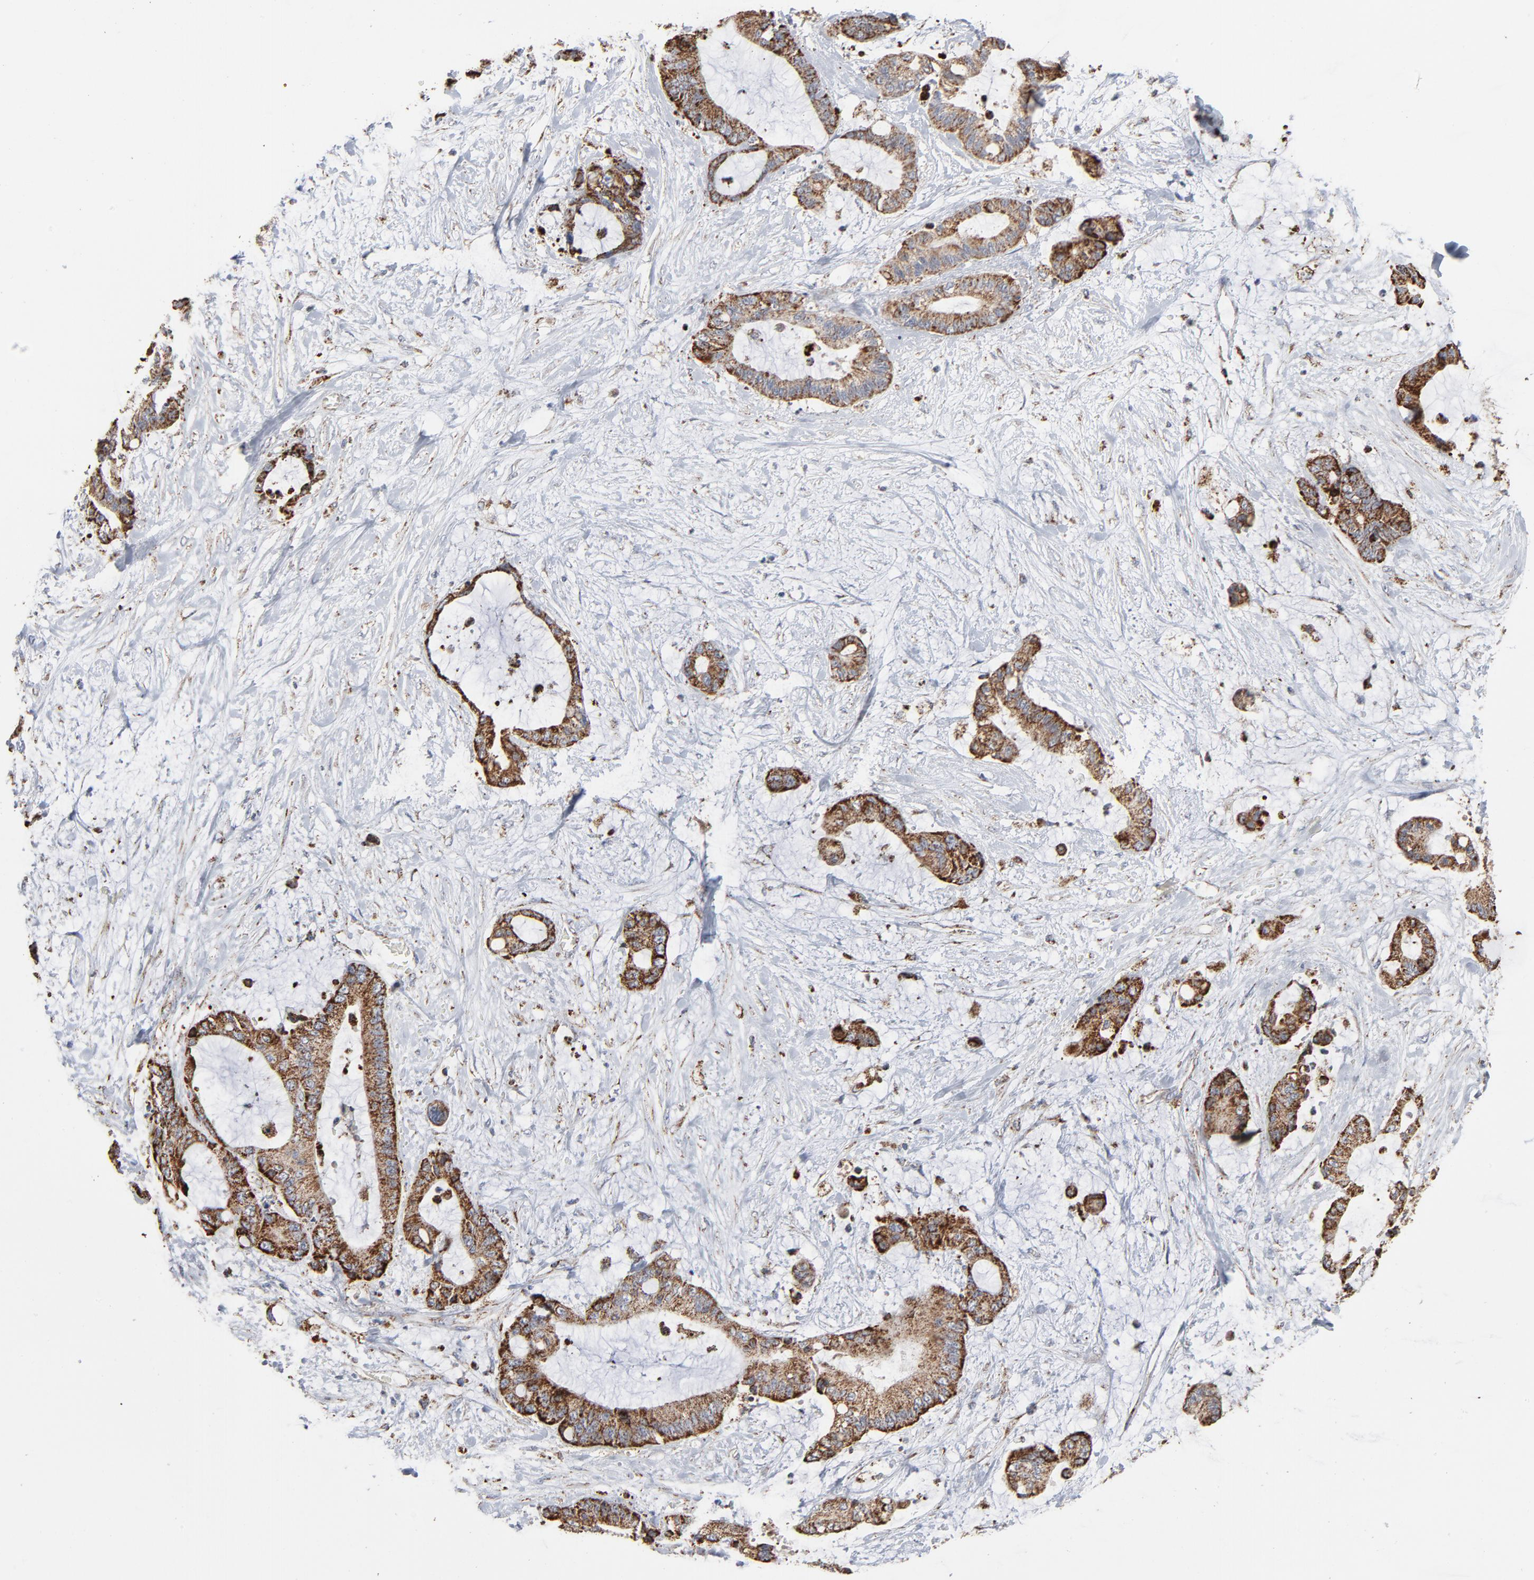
{"staining": {"intensity": "strong", "quantity": ">75%", "location": "cytoplasmic/membranous"}, "tissue": "liver cancer", "cell_type": "Tumor cells", "image_type": "cancer", "snomed": [{"axis": "morphology", "description": "Cholangiocarcinoma"}, {"axis": "topography", "description": "Liver"}], "caption": "Protein expression by immunohistochemistry (IHC) demonstrates strong cytoplasmic/membranous positivity in about >75% of tumor cells in liver cholangiocarcinoma.", "gene": "UQCRC1", "patient": {"sex": "female", "age": 73}}